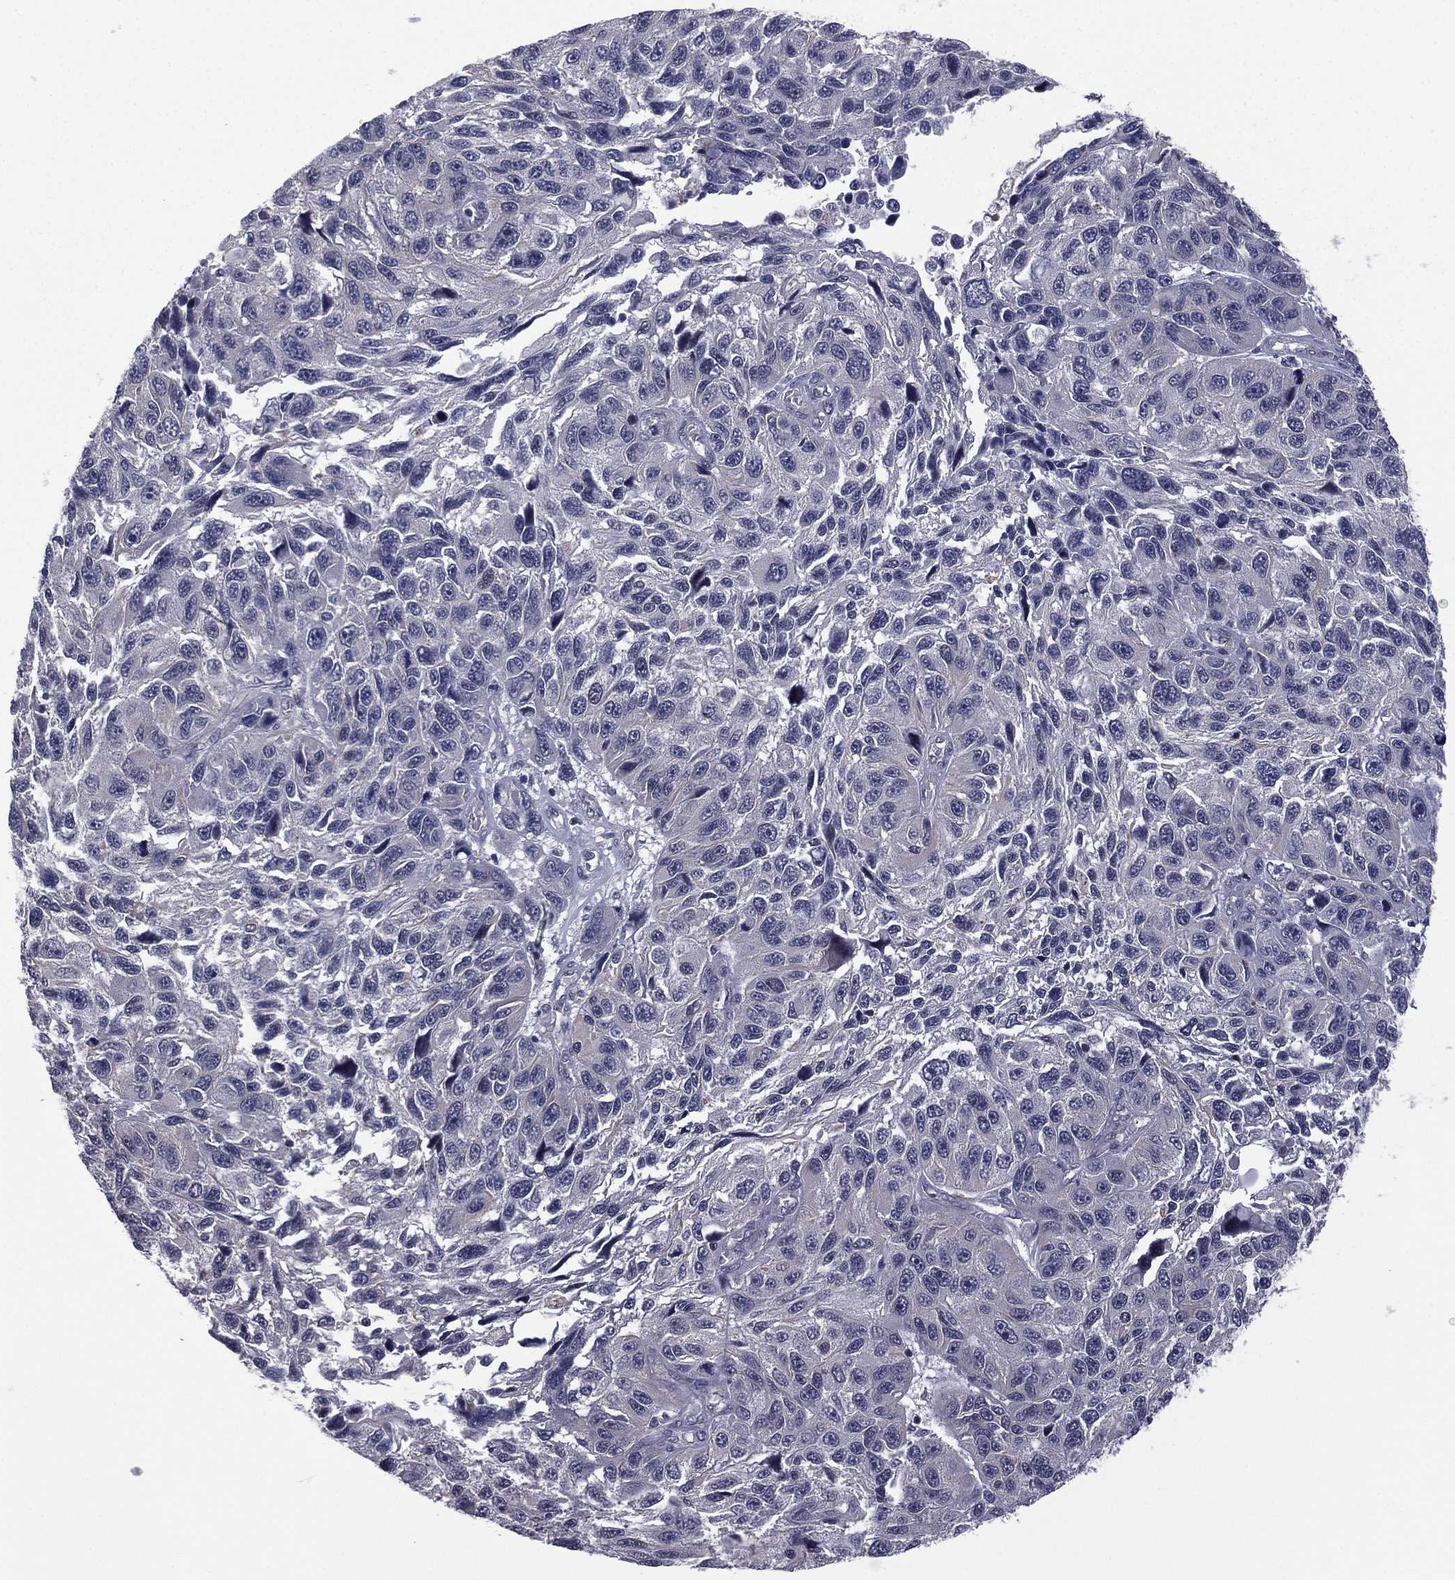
{"staining": {"intensity": "negative", "quantity": "none", "location": "none"}, "tissue": "melanoma", "cell_type": "Tumor cells", "image_type": "cancer", "snomed": [{"axis": "morphology", "description": "Malignant melanoma, NOS"}, {"axis": "topography", "description": "Skin"}], "caption": "Histopathology image shows no protein expression in tumor cells of melanoma tissue.", "gene": "ACTRT2", "patient": {"sex": "male", "age": 53}}